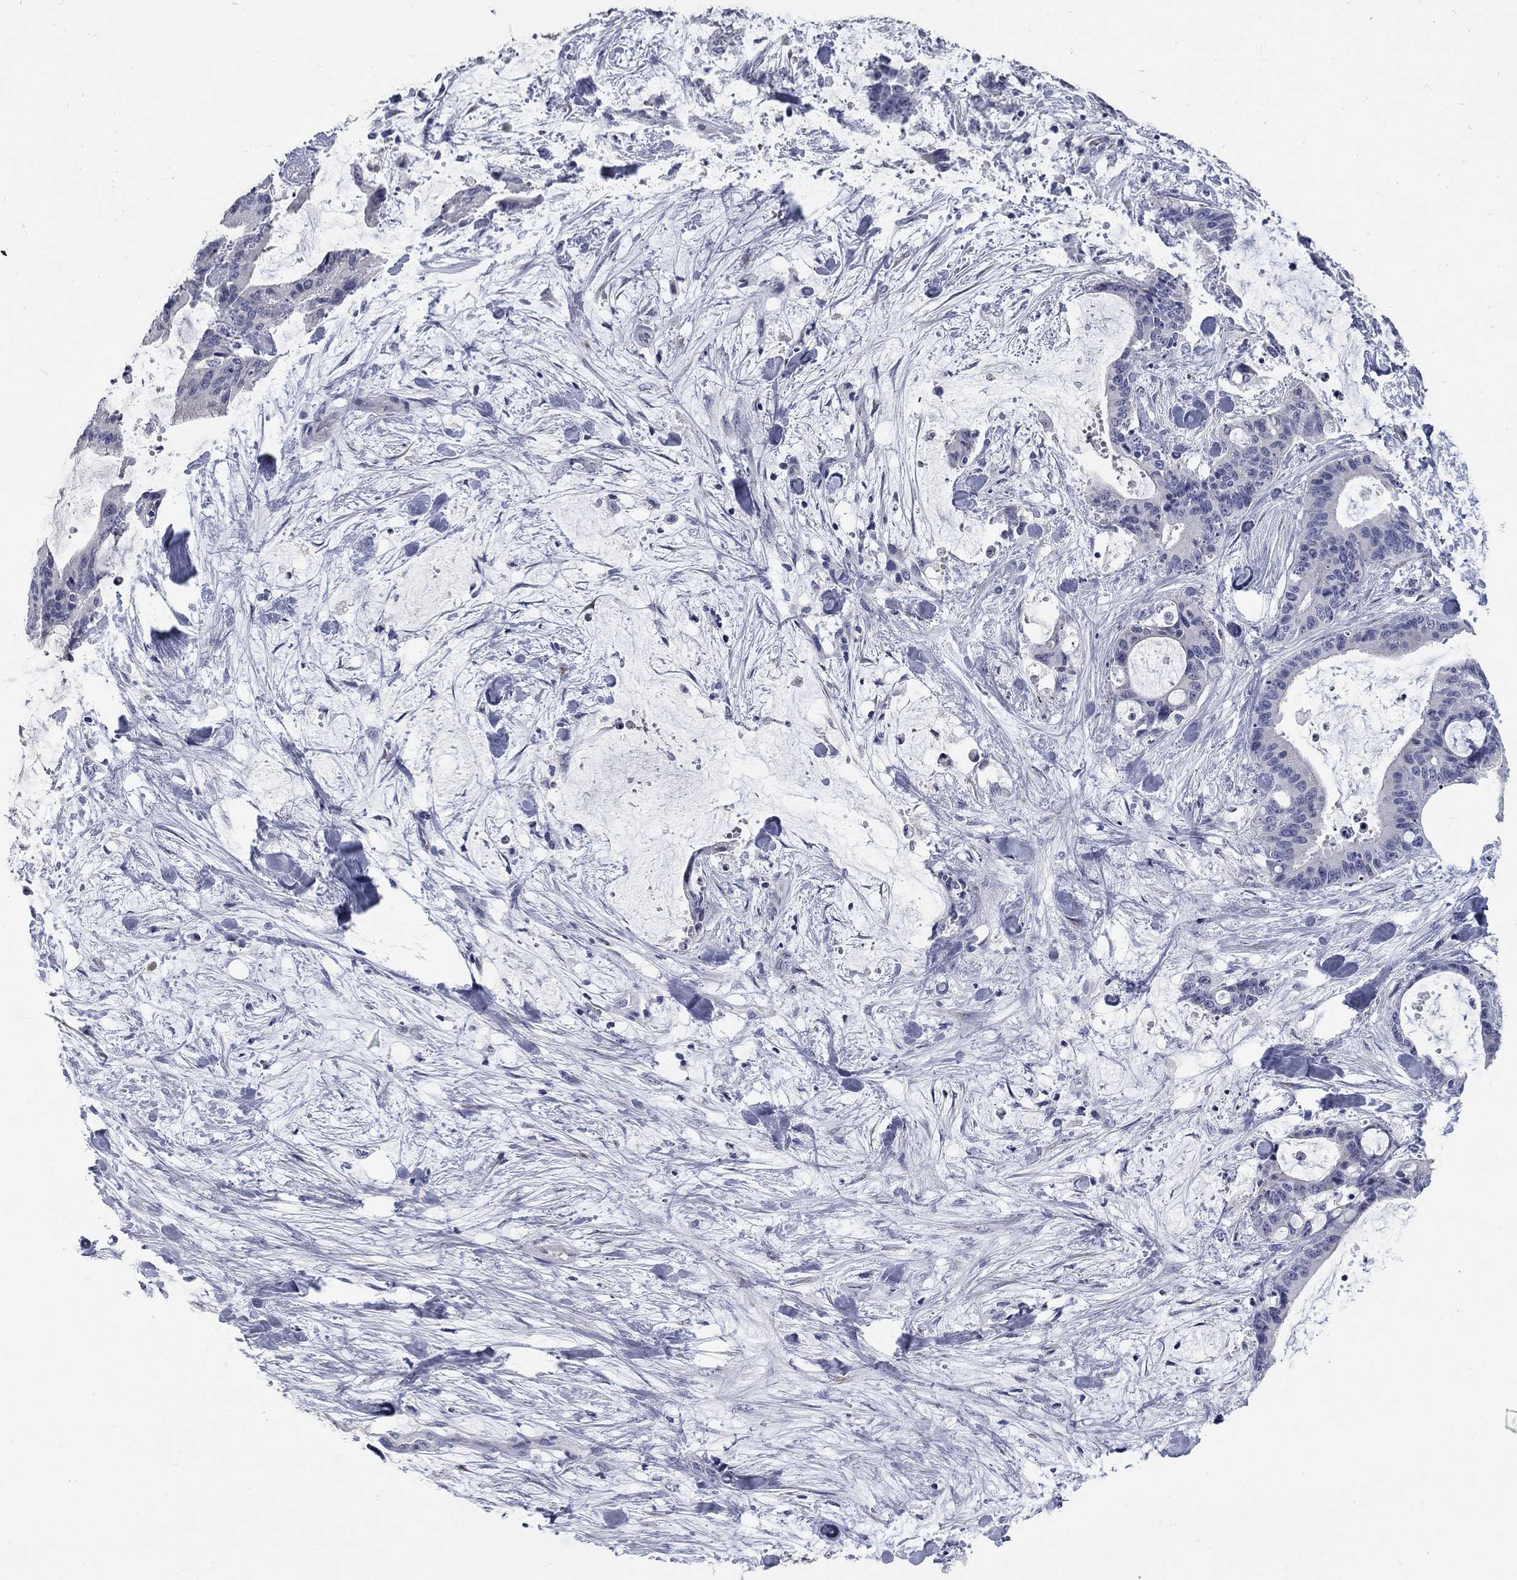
{"staining": {"intensity": "negative", "quantity": "none", "location": "none"}, "tissue": "liver cancer", "cell_type": "Tumor cells", "image_type": "cancer", "snomed": [{"axis": "morphology", "description": "Cholangiocarcinoma"}, {"axis": "topography", "description": "Liver"}], "caption": "The histopathology image exhibits no significant expression in tumor cells of liver cancer.", "gene": "SYT12", "patient": {"sex": "female", "age": 73}}